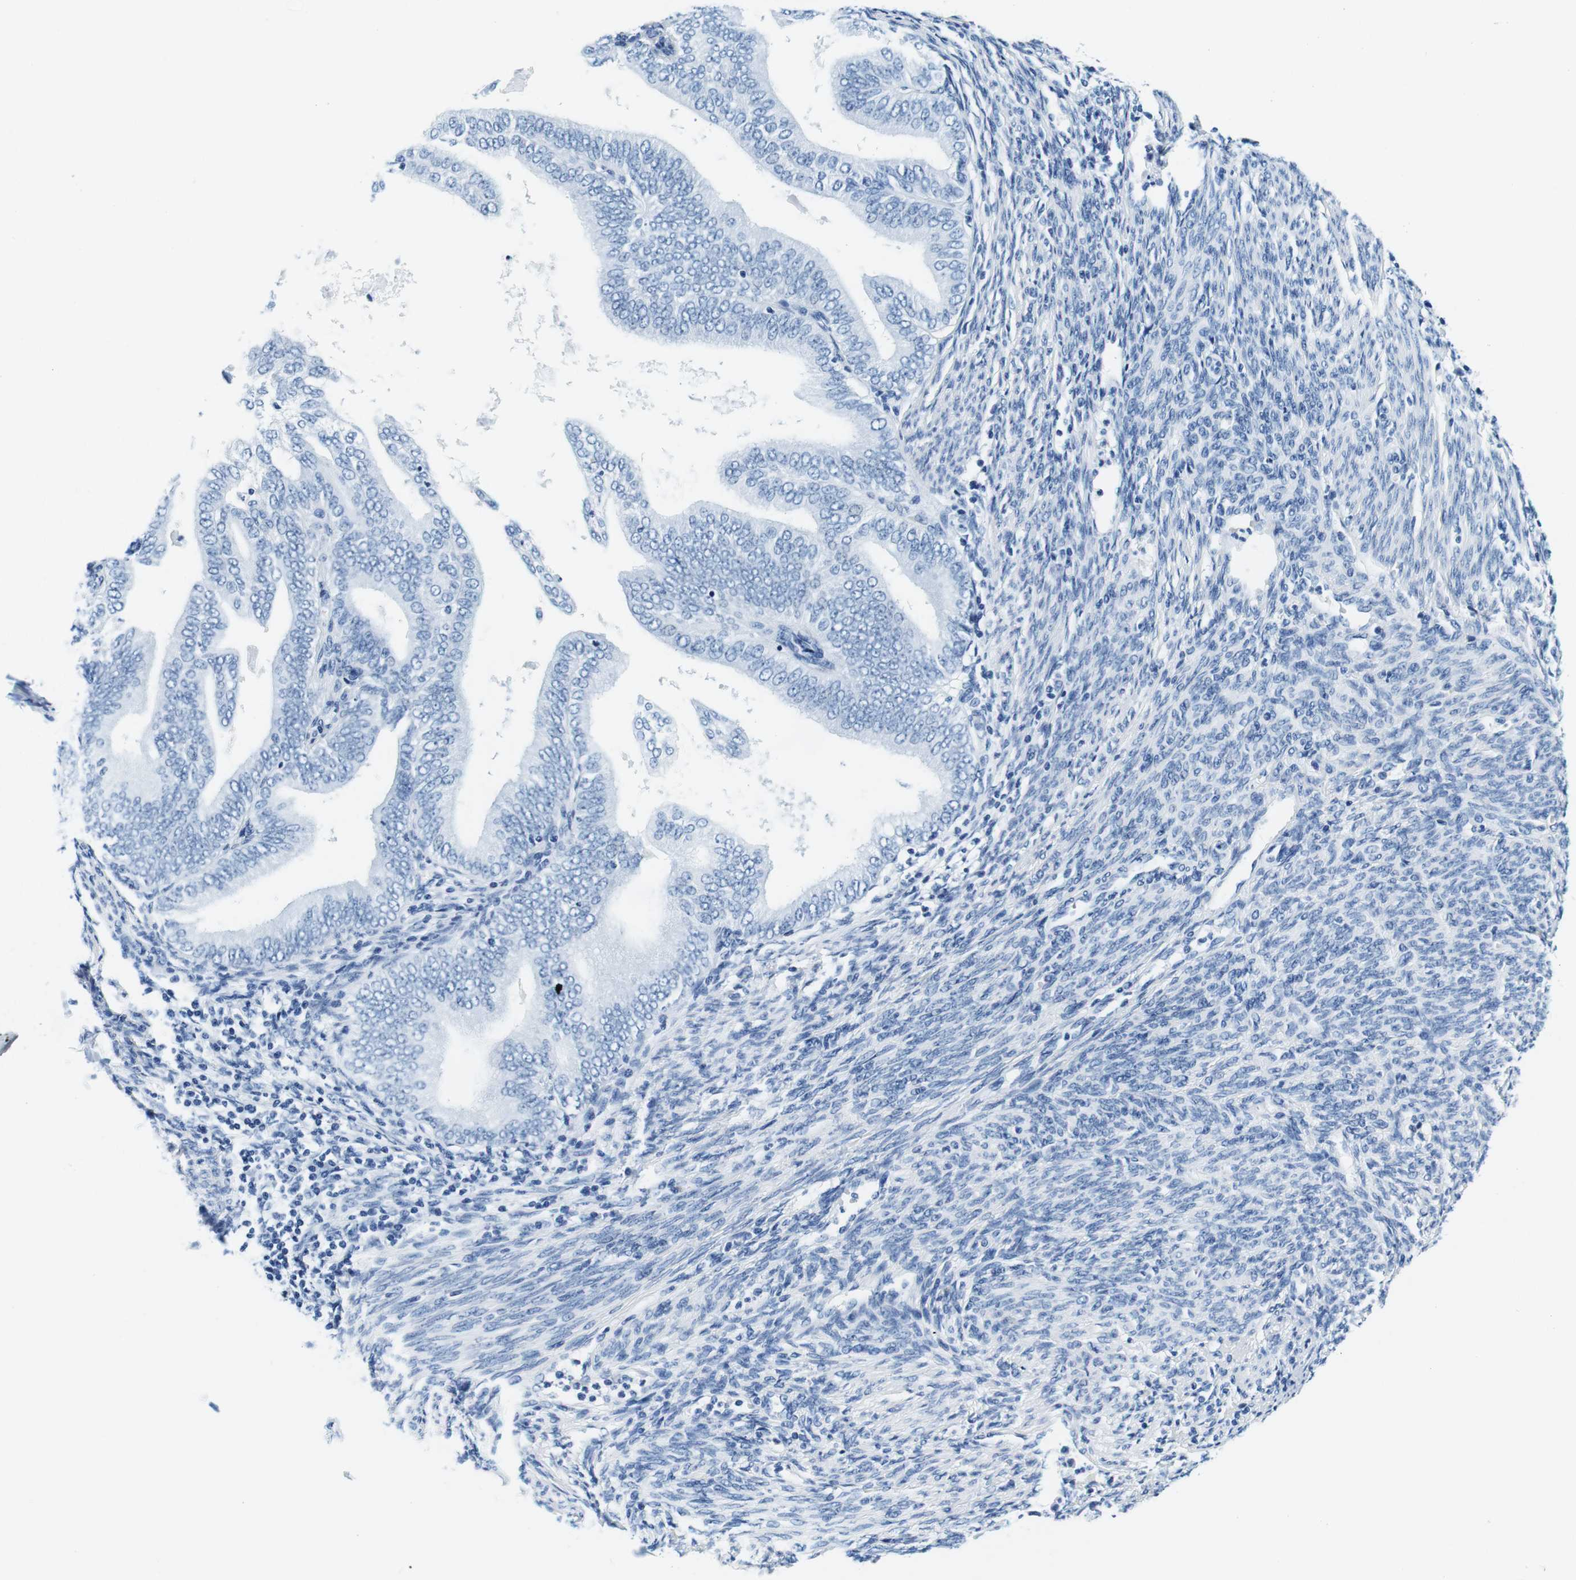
{"staining": {"intensity": "negative", "quantity": "none", "location": "none"}, "tissue": "endometrial cancer", "cell_type": "Tumor cells", "image_type": "cancer", "snomed": [{"axis": "morphology", "description": "Adenocarcinoma, NOS"}, {"axis": "topography", "description": "Endometrium"}], "caption": "Immunohistochemistry (IHC) photomicrograph of neoplastic tissue: adenocarcinoma (endometrial) stained with DAB demonstrates no significant protein staining in tumor cells. Brightfield microscopy of immunohistochemistry stained with DAB (brown) and hematoxylin (blue), captured at high magnification.", "gene": "ELANE", "patient": {"sex": "female", "age": 58}}